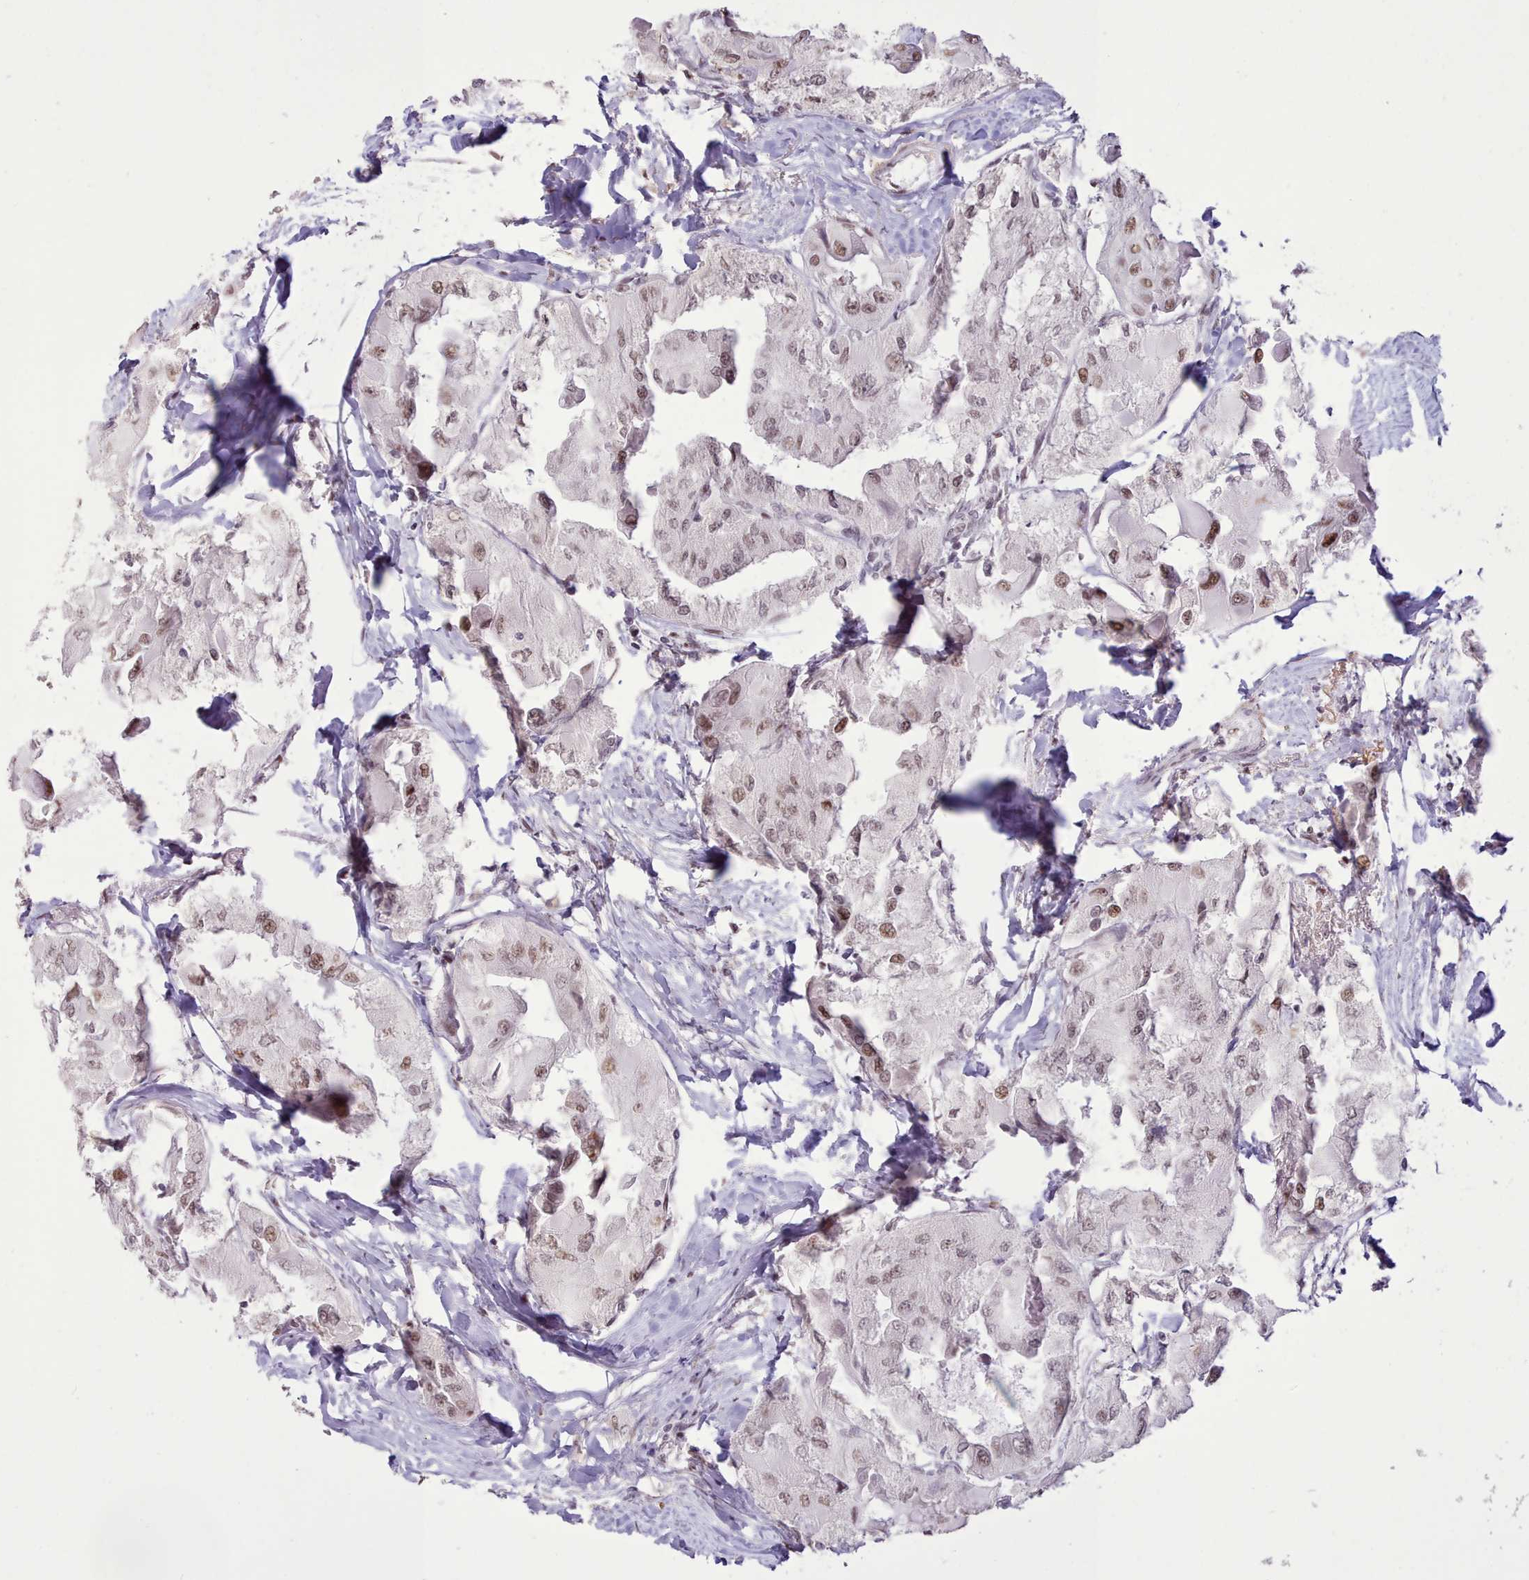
{"staining": {"intensity": "moderate", "quantity": ">75%", "location": "nuclear"}, "tissue": "thyroid cancer", "cell_type": "Tumor cells", "image_type": "cancer", "snomed": [{"axis": "morphology", "description": "Normal tissue, NOS"}, {"axis": "morphology", "description": "Papillary adenocarcinoma, NOS"}, {"axis": "topography", "description": "Thyroid gland"}], "caption": "Brown immunohistochemical staining in human thyroid cancer (papillary adenocarcinoma) displays moderate nuclear positivity in approximately >75% of tumor cells.", "gene": "TAF15", "patient": {"sex": "female", "age": 59}}